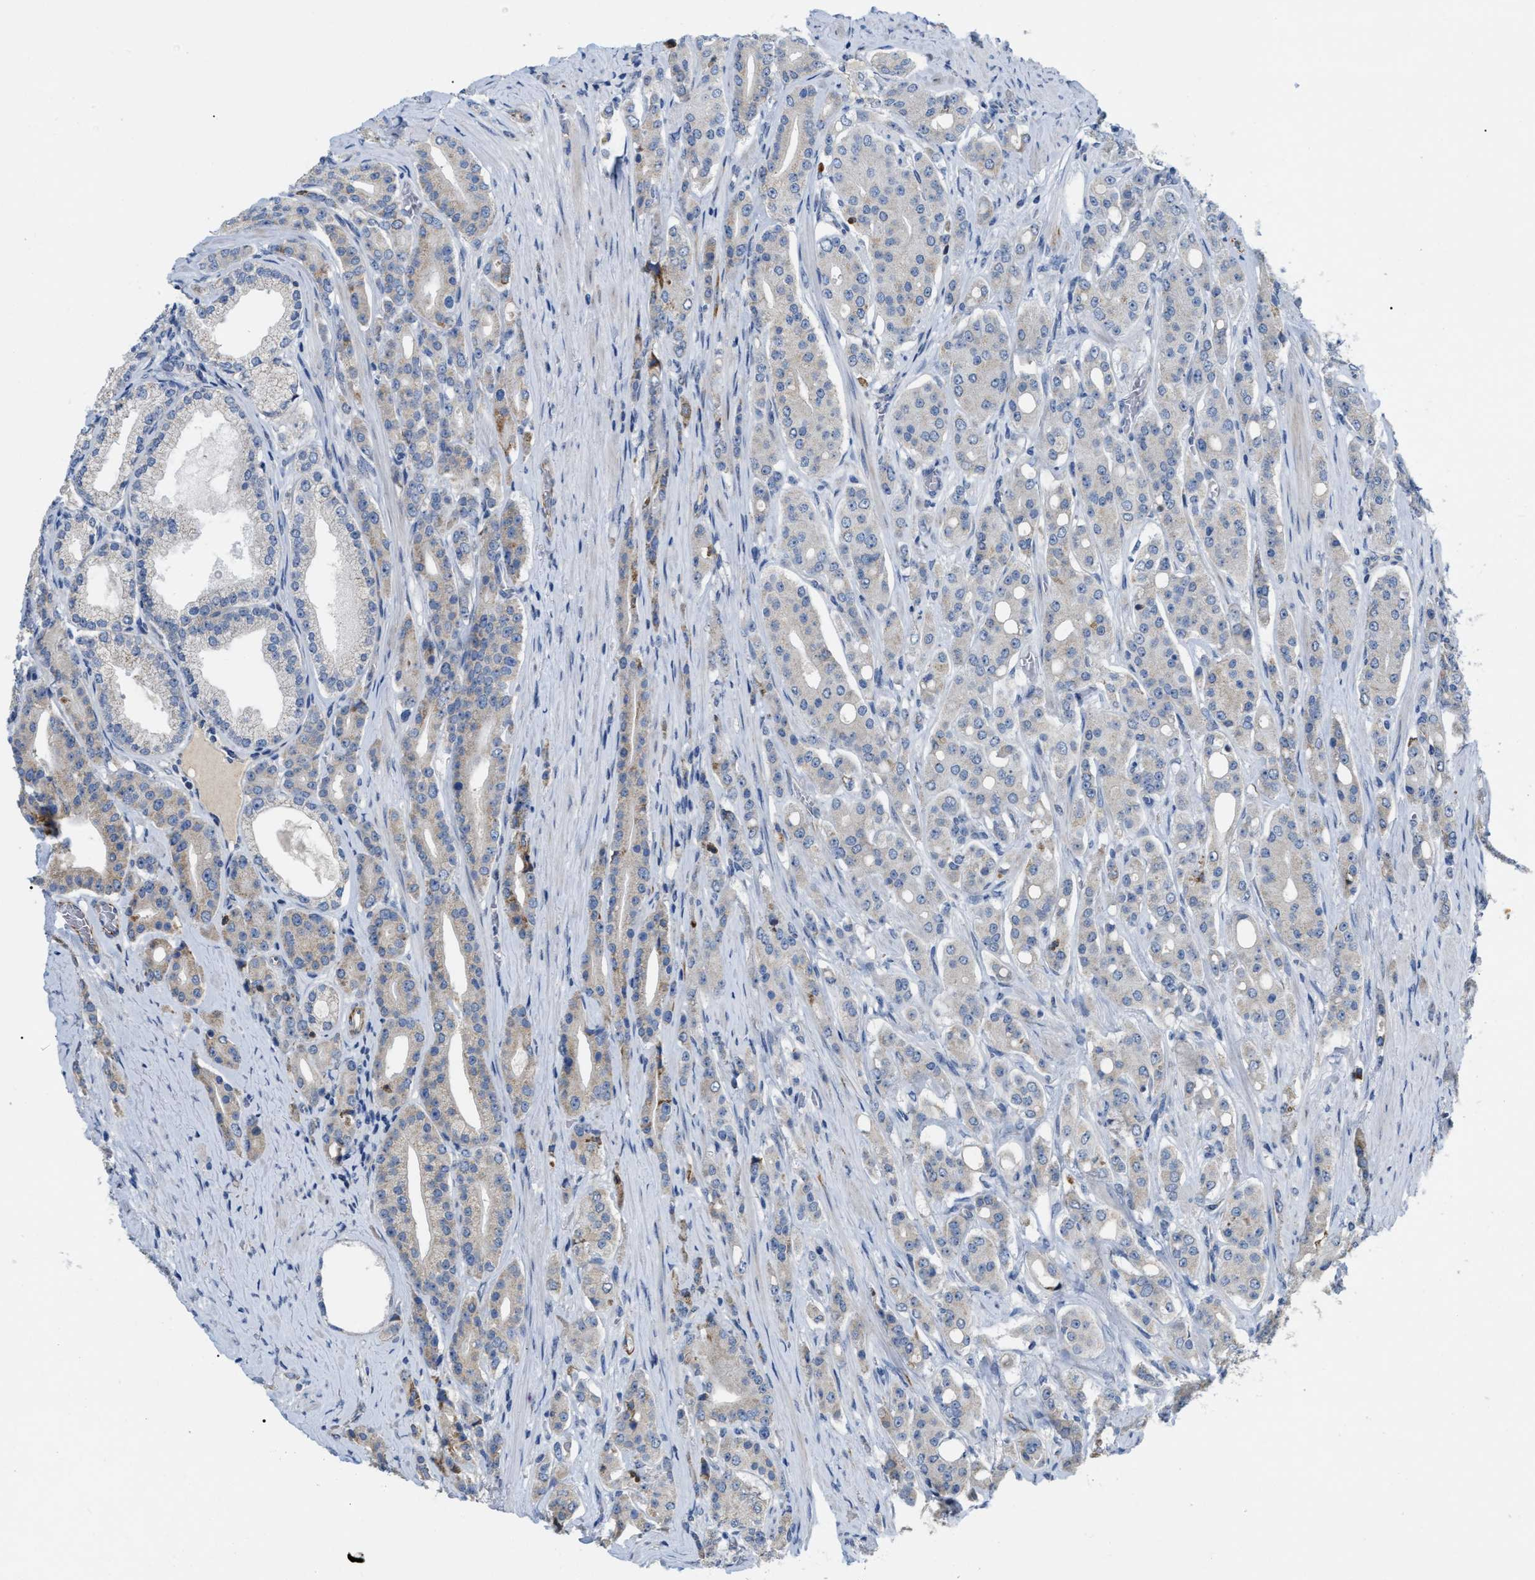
{"staining": {"intensity": "weak", "quantity": "<25%", "location": "cytoplasmic/membranous"}, "tissue": "prostate cancer", "cell_type": "Tumor cells", "image_type": "cancer", "snomed": [{"axis": "morphology", "description": "Adenocarcinoma, High grade"}, {"axis": "topography", "description": "Prostate"}], "caption": "IHC image of prostate cancer (adenocarcinoma (high-grade)) stained for a protein (brown), which displays no positivity in tumor cells.", "gene": "DHX58", "patient": {"sex": "male", "age": 71}}